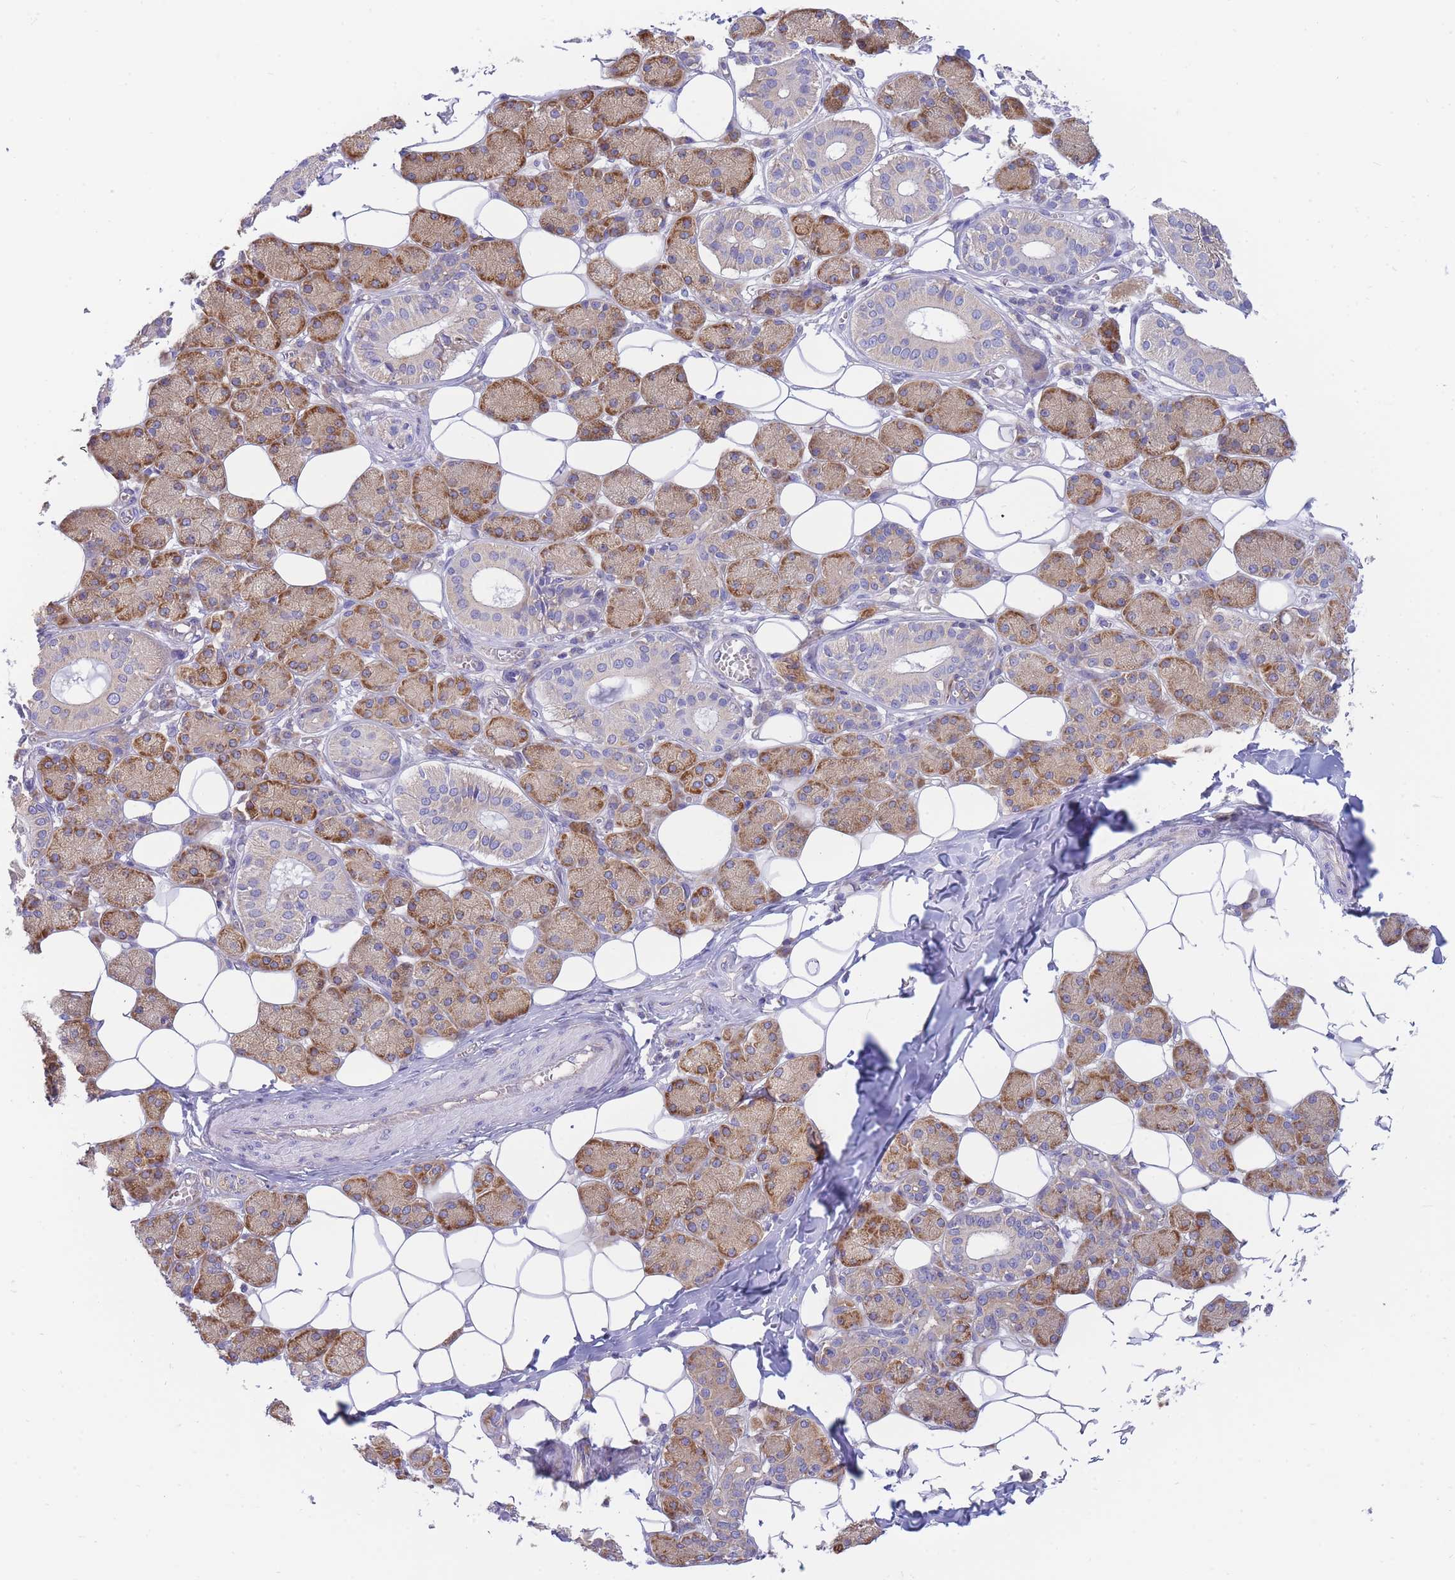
{"staining": {"intensity": "strong", "quantity": "25%-75%", "location": "cytoplasmic/membranous"}, "tissue": "salivary gland", "cell_type": "Glandular cells", "image_type": "normal", "snomed": [{"axis": "morphology", "description": "Normal tissue, NOS"}, {"axis": "topography", "description": "Salivary gland"}], "caption": "Protein expression analysis of normal salivary gland shows strong cytoplasmic/membranous staining in approximately 25%-75% of glandular cells.", "gene": "SH2B2", "patient": {"sex": "female", "age": 33}}